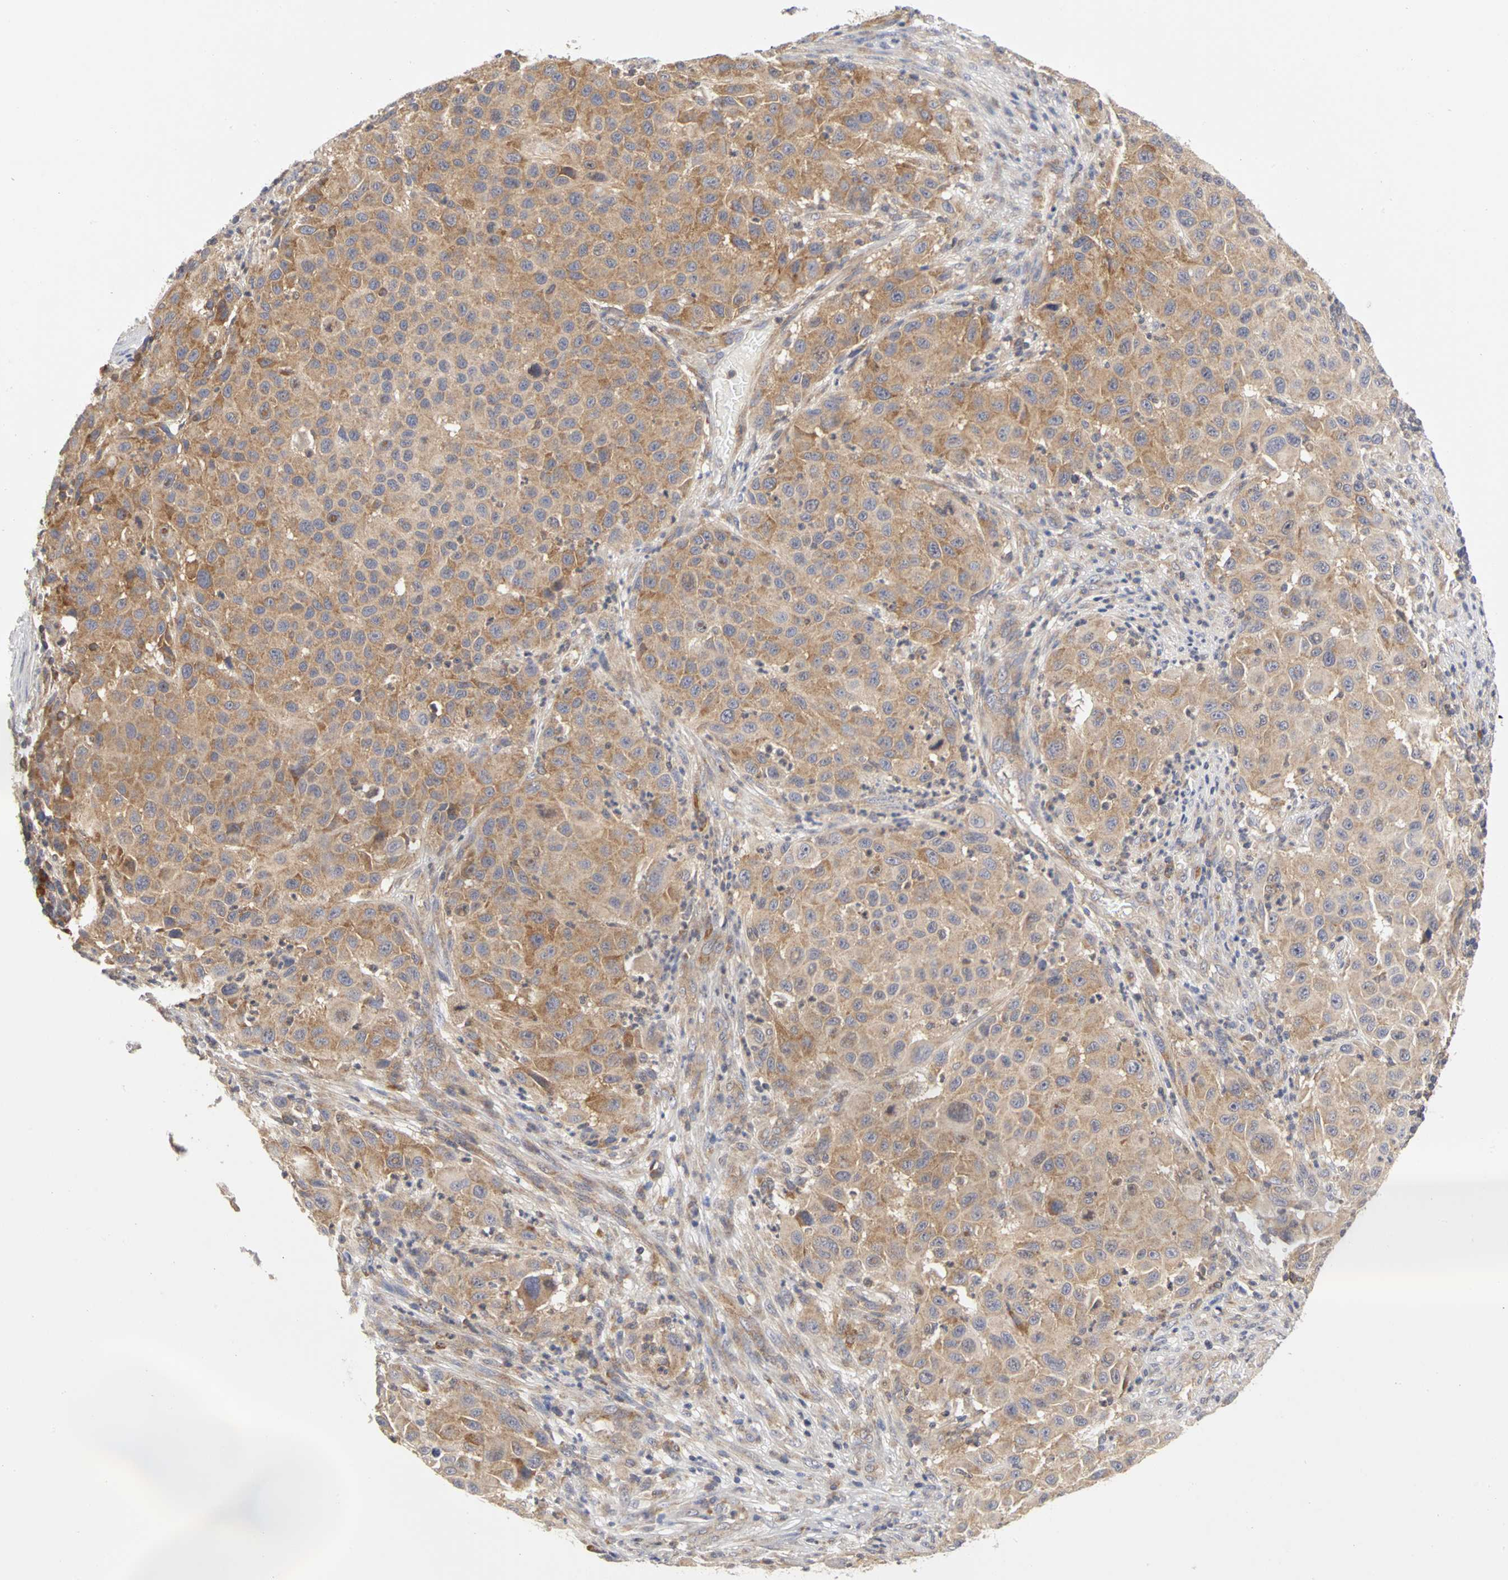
{"staining": {"intensity": "moderate", "quantity": ">75%", "location": "cytoplasmic/membranous"}, "tissue": "melanoma", "cell_type": "Tumor cells", "image_type": "cancer", "snomed": [{"axis": "morphology", "description": "Malignant melanoma, Metastatic site"}, {"axis": "topography", "description": "Lymph node"}], "caption": "Immunohistochemistry of malignant melanoma (metastatic site) displays medium levels of moderate cytoplasmic/membranous staining in about >75% of tumor cells.", "gene": "IRAK1", "patient": {"sex": "male", "age": 61}}